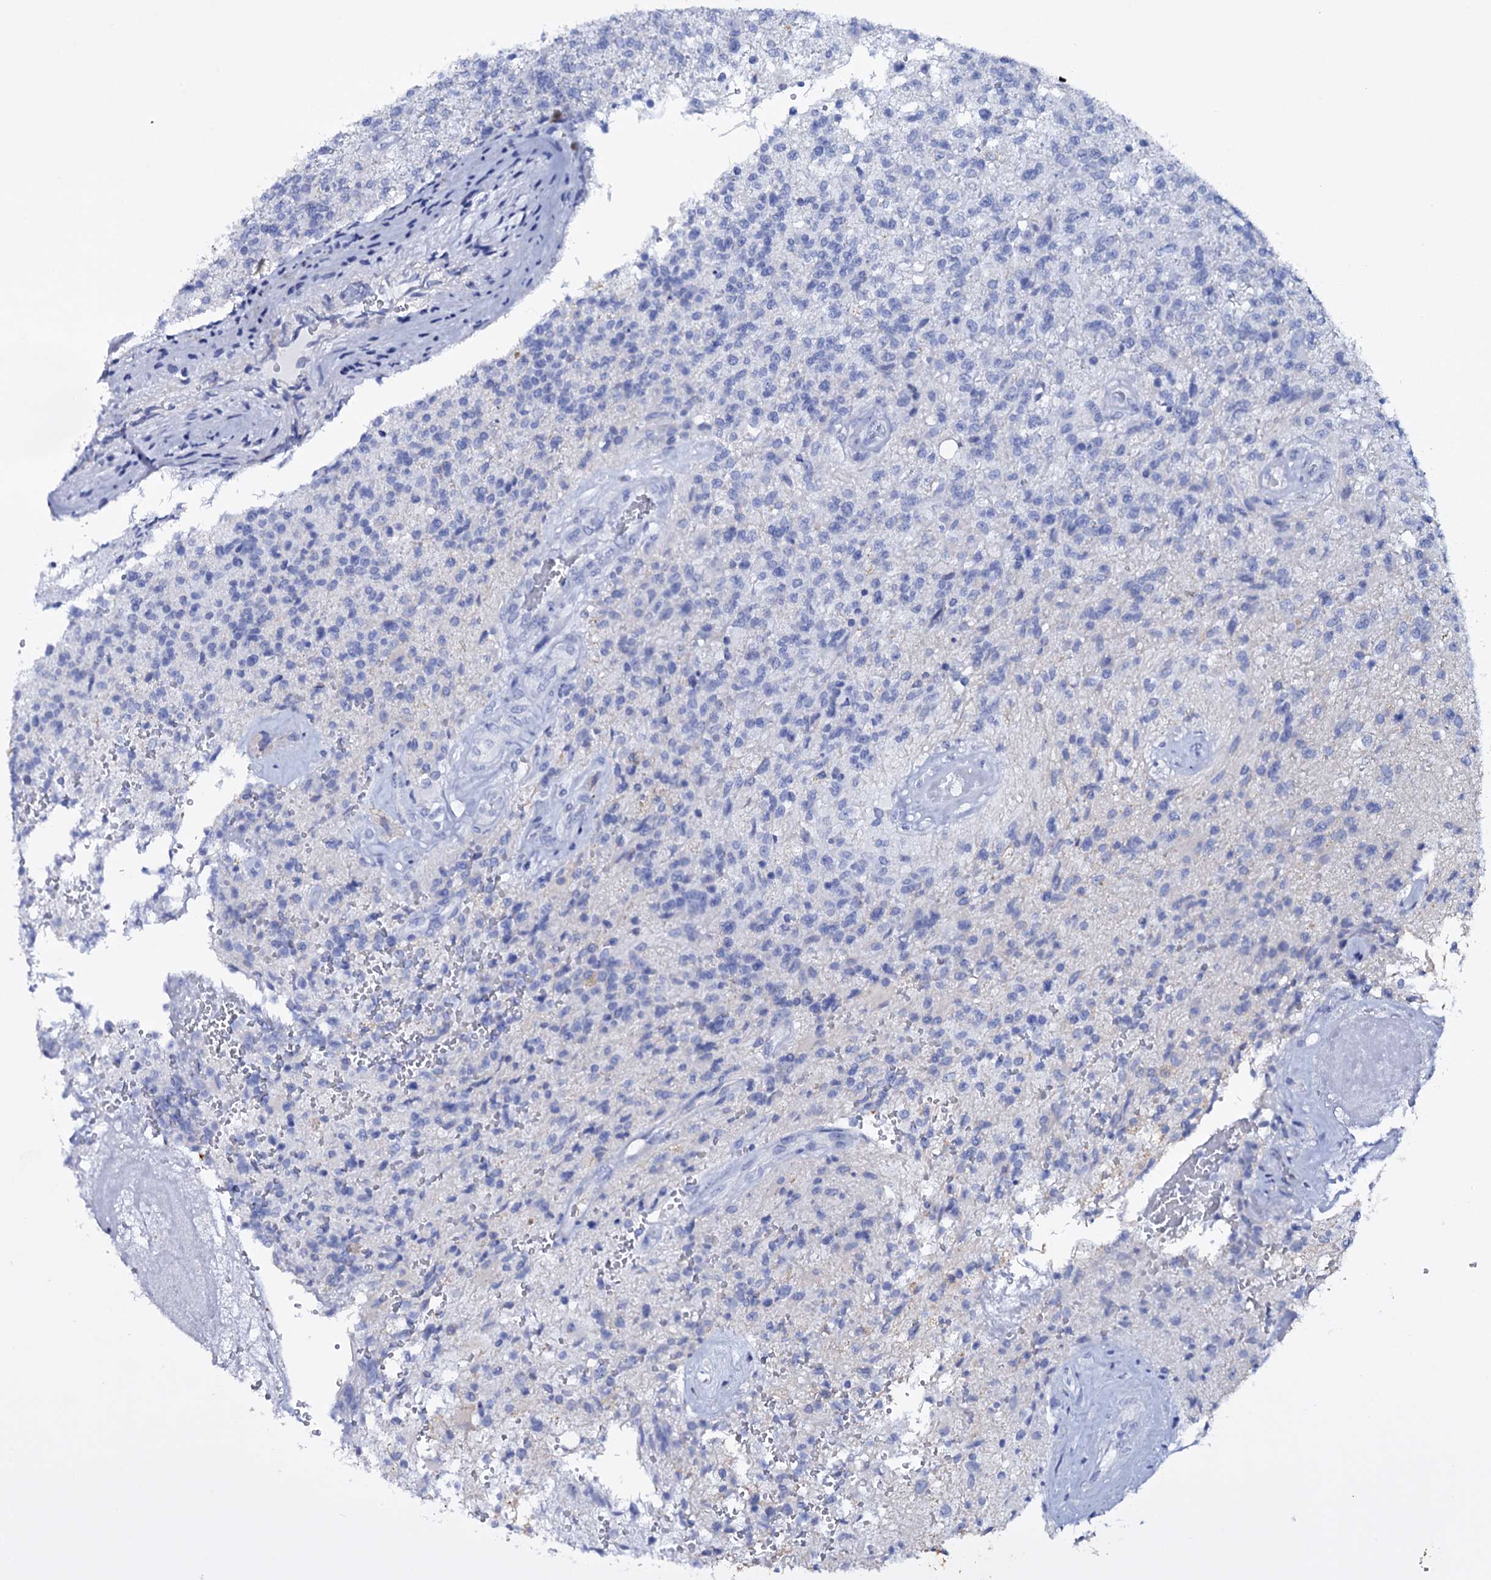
{"staining": {"intensity": "negative", "quantity": "none", "location": "none"}, "tissue": "glioma", "cell_type": "Tumor cells", "image_type": "cancer", "snomed": [{"axis": "morphology", "description": "Glioma, malignant, High grade"}, {"axis": "topography", "description": "Brain"}], "caption": "Immunohistochemical staining of malignant glioma (high-grade) shows no significant expression in tumor cells.", "gene": "ITPRID2", "patient": {"sex": "male", "age": 56}}